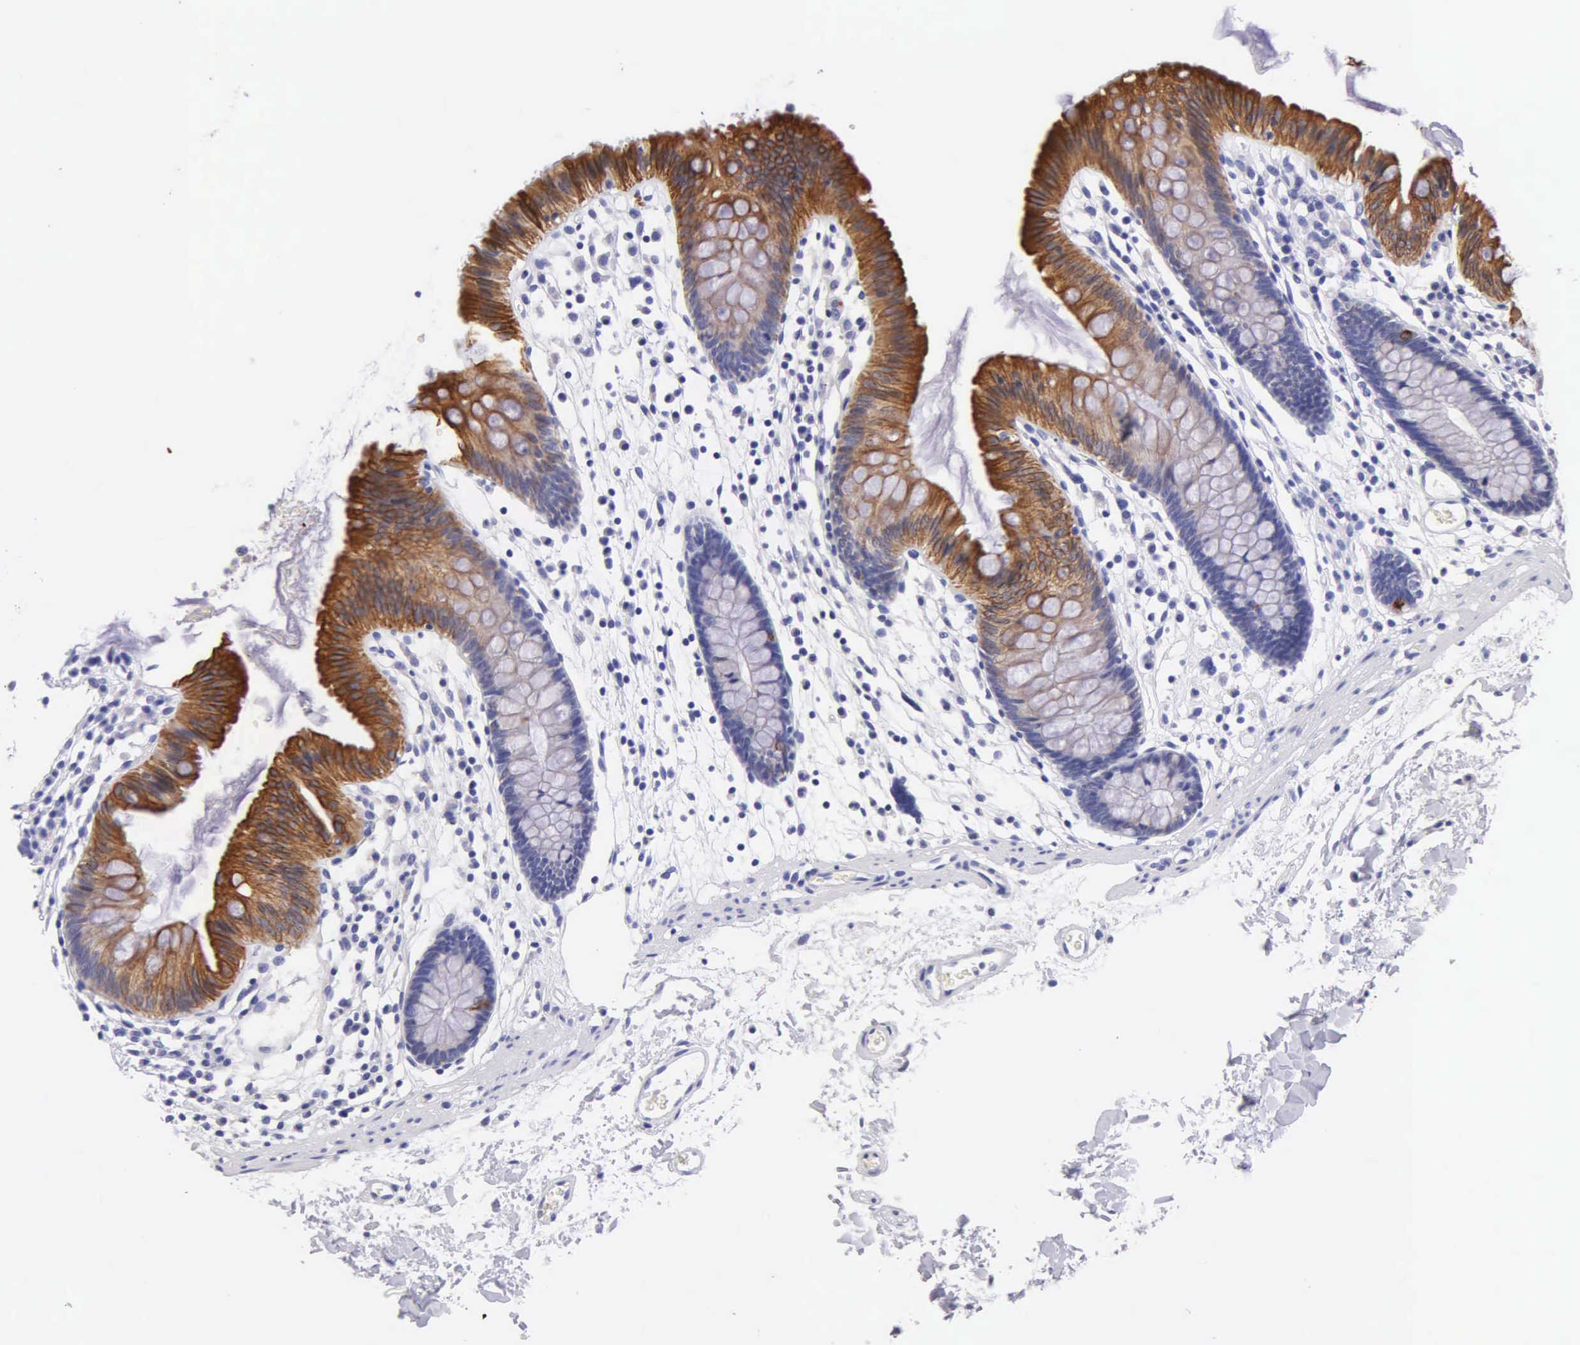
{"staining": {"intensity": "negative", "quantity": "none", "location": "none"}, "tissue": "colon", "cell_type": "Endothelial cells", "image_type": "normal", "snomed": [{"axis": "morphology", "description": "Normal tissue, NOS"}, {"axis": "topography", "description": "Colon"}], "caption": "High power microscopy image of an immunohistochemistry photomicrograph of unremarkable colon, revealing no significant staining in endothelial cells.", "gene": "KRT17", "patient": {"sex": "male", "age": 54}}